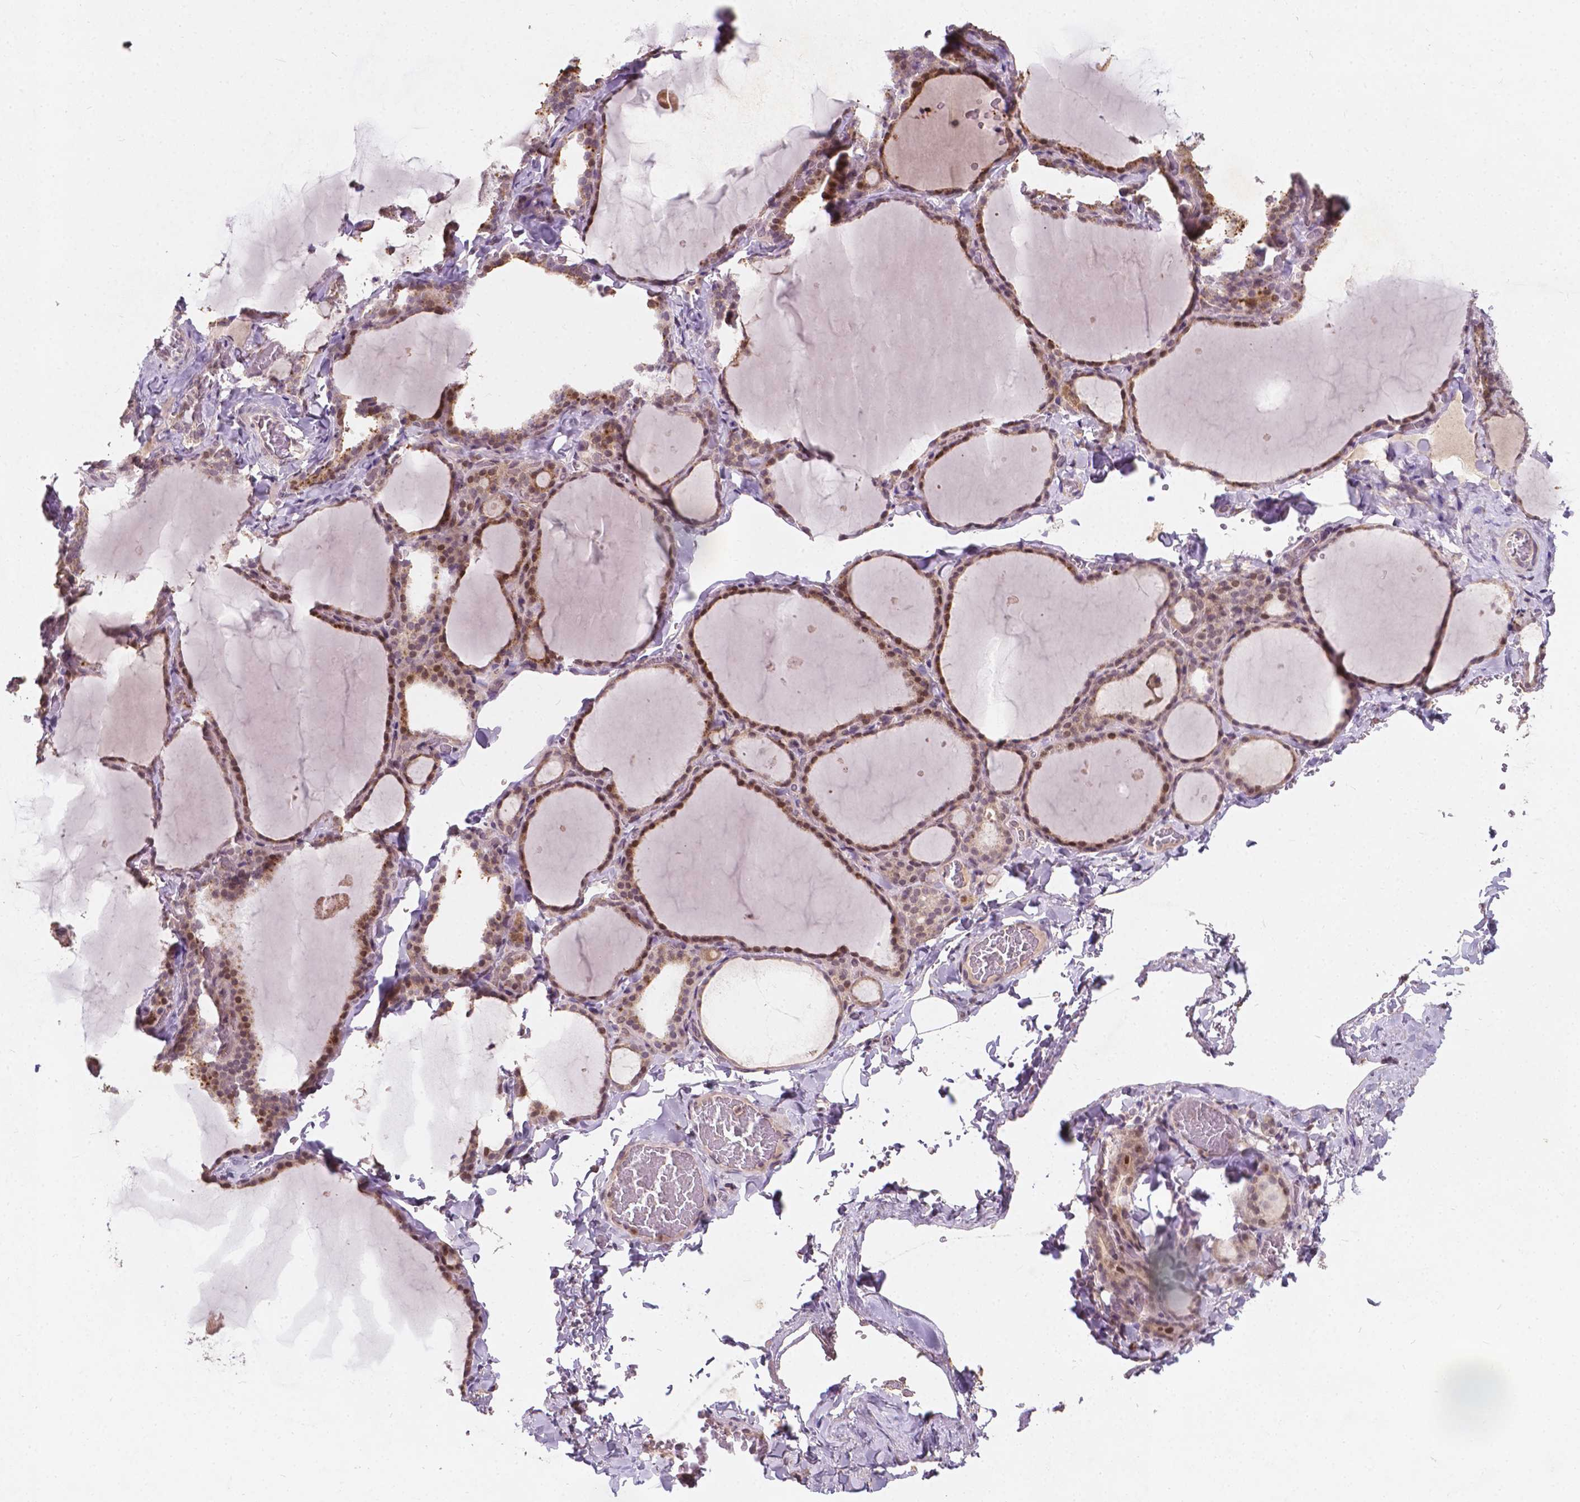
{"staining": {"intensity": "moderate", "quantity": "25%-75%", "location": "cytoplasmic/membranous"}, "tissue": "thyroid gland", "cell_type": "Glandular cells", "image_type": "normal", "snomed": [{"axis": "morphology", "description": "Normal tissue, NOS"}, {"axis": "topography", "description": "Thyroid gland"}], "caption": "Protein expression analysis of unremarkable thyroid gland displays moderate cytoplasmic/membranous expression in about 25%-75% of glandular cells.", "gene": "DUSP16", "patient": {"sex": "female", "age": 22}}